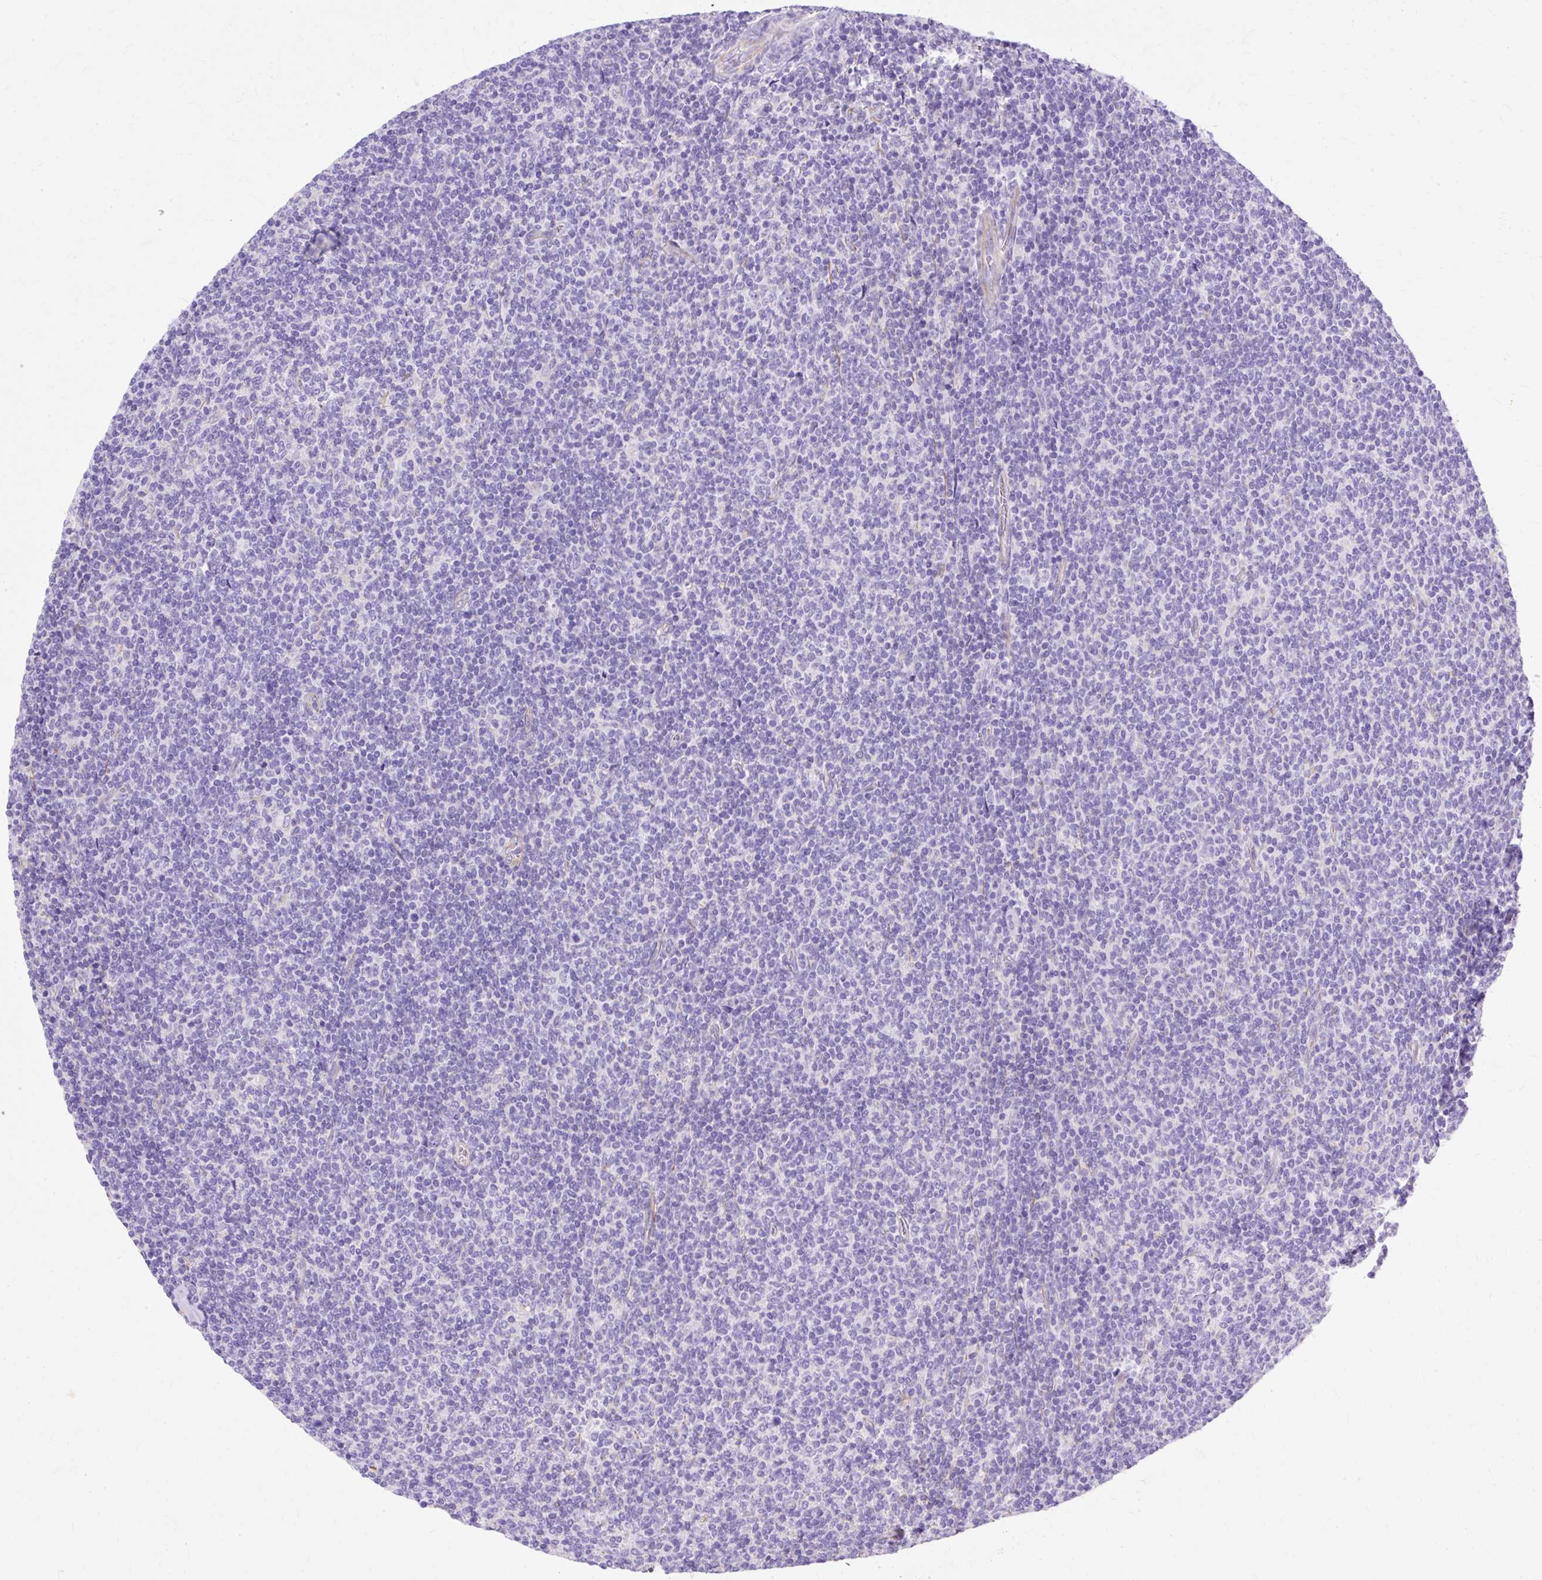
{"staining": {"intensity": "negative", "quantity": "none", "location": "none"}, "tissue": "lymphoma", "cell_type": "Tumor cells", "image_type": "cancer", "snomed": [{"axis": "morphology", "description": "Malignant lymphoma, non-Hodgkin's type, Low grade"}, {"axis": "topography", "description": "Lymph node"}], "caption": "DAB immunohistochemical staining of human malignant lymphoma, non-Hodgkin's type (low-grade) displays no significant staining in tumor cells.", "gene": "MYO6", "patient": {"sex": "male", "age": 52}}